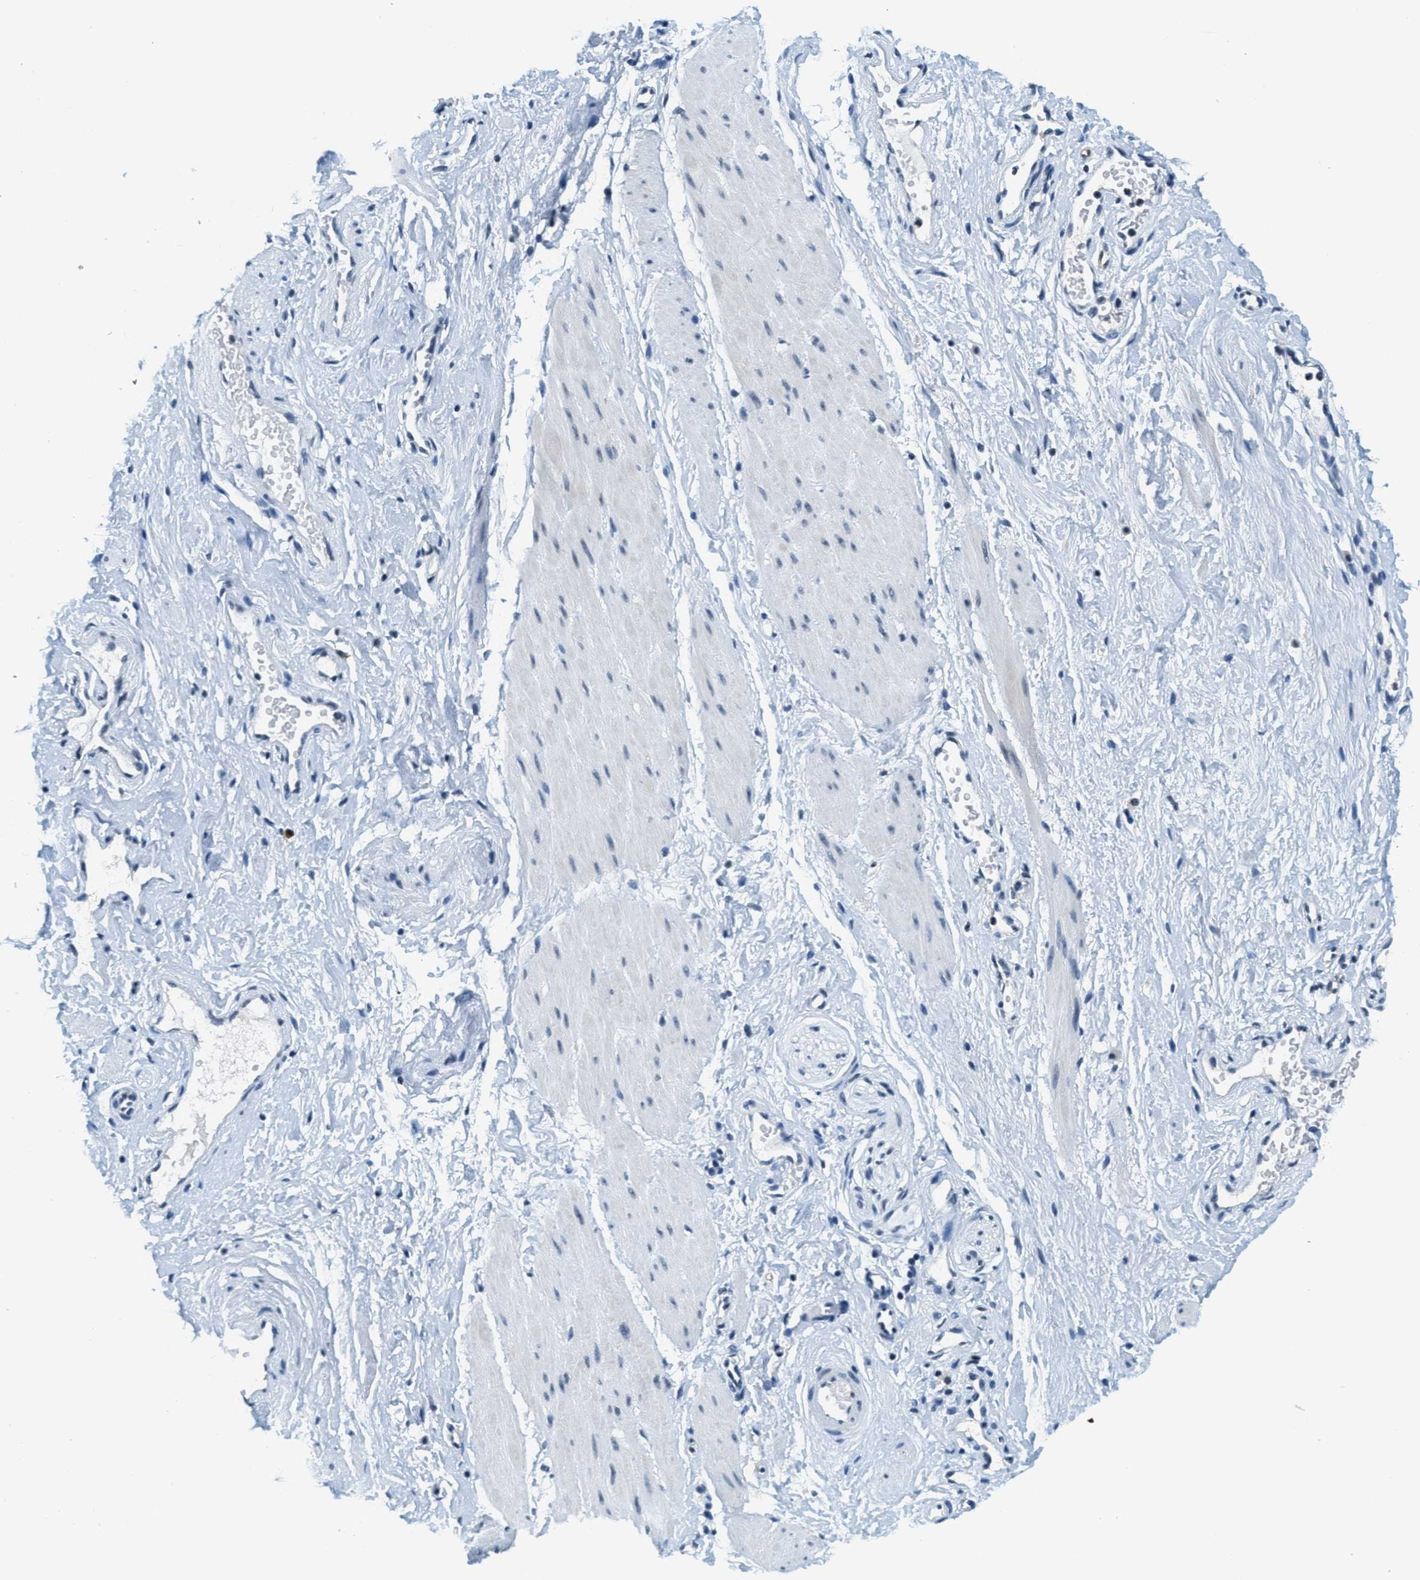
{"staining": {"intensity": "moderate", "quantity": "<25%", "location": "cytoplasmic/membranous"}, "tissue": "adipose tissue", "cell_type": "Adipocytes", "image_type": "normal", "snomed": [{"axis": "morphology", "description": "Normal tissue, NOS"}, {"axis": "topography", "description": "Soft tissue"}, {"axis": "topography", "description": "Vascular tissue"}], "caption": "A brown stain labels moderate cytoplasmic/membranous positivity of a protein in adipocytes of benign adipose tissue. Using DAB (brown) and hematoxylin (blue) stains, captured at high magnification using brightfield microscopy.", "gene": "CA4", "patient": {"sex": "female", "age": 35}}